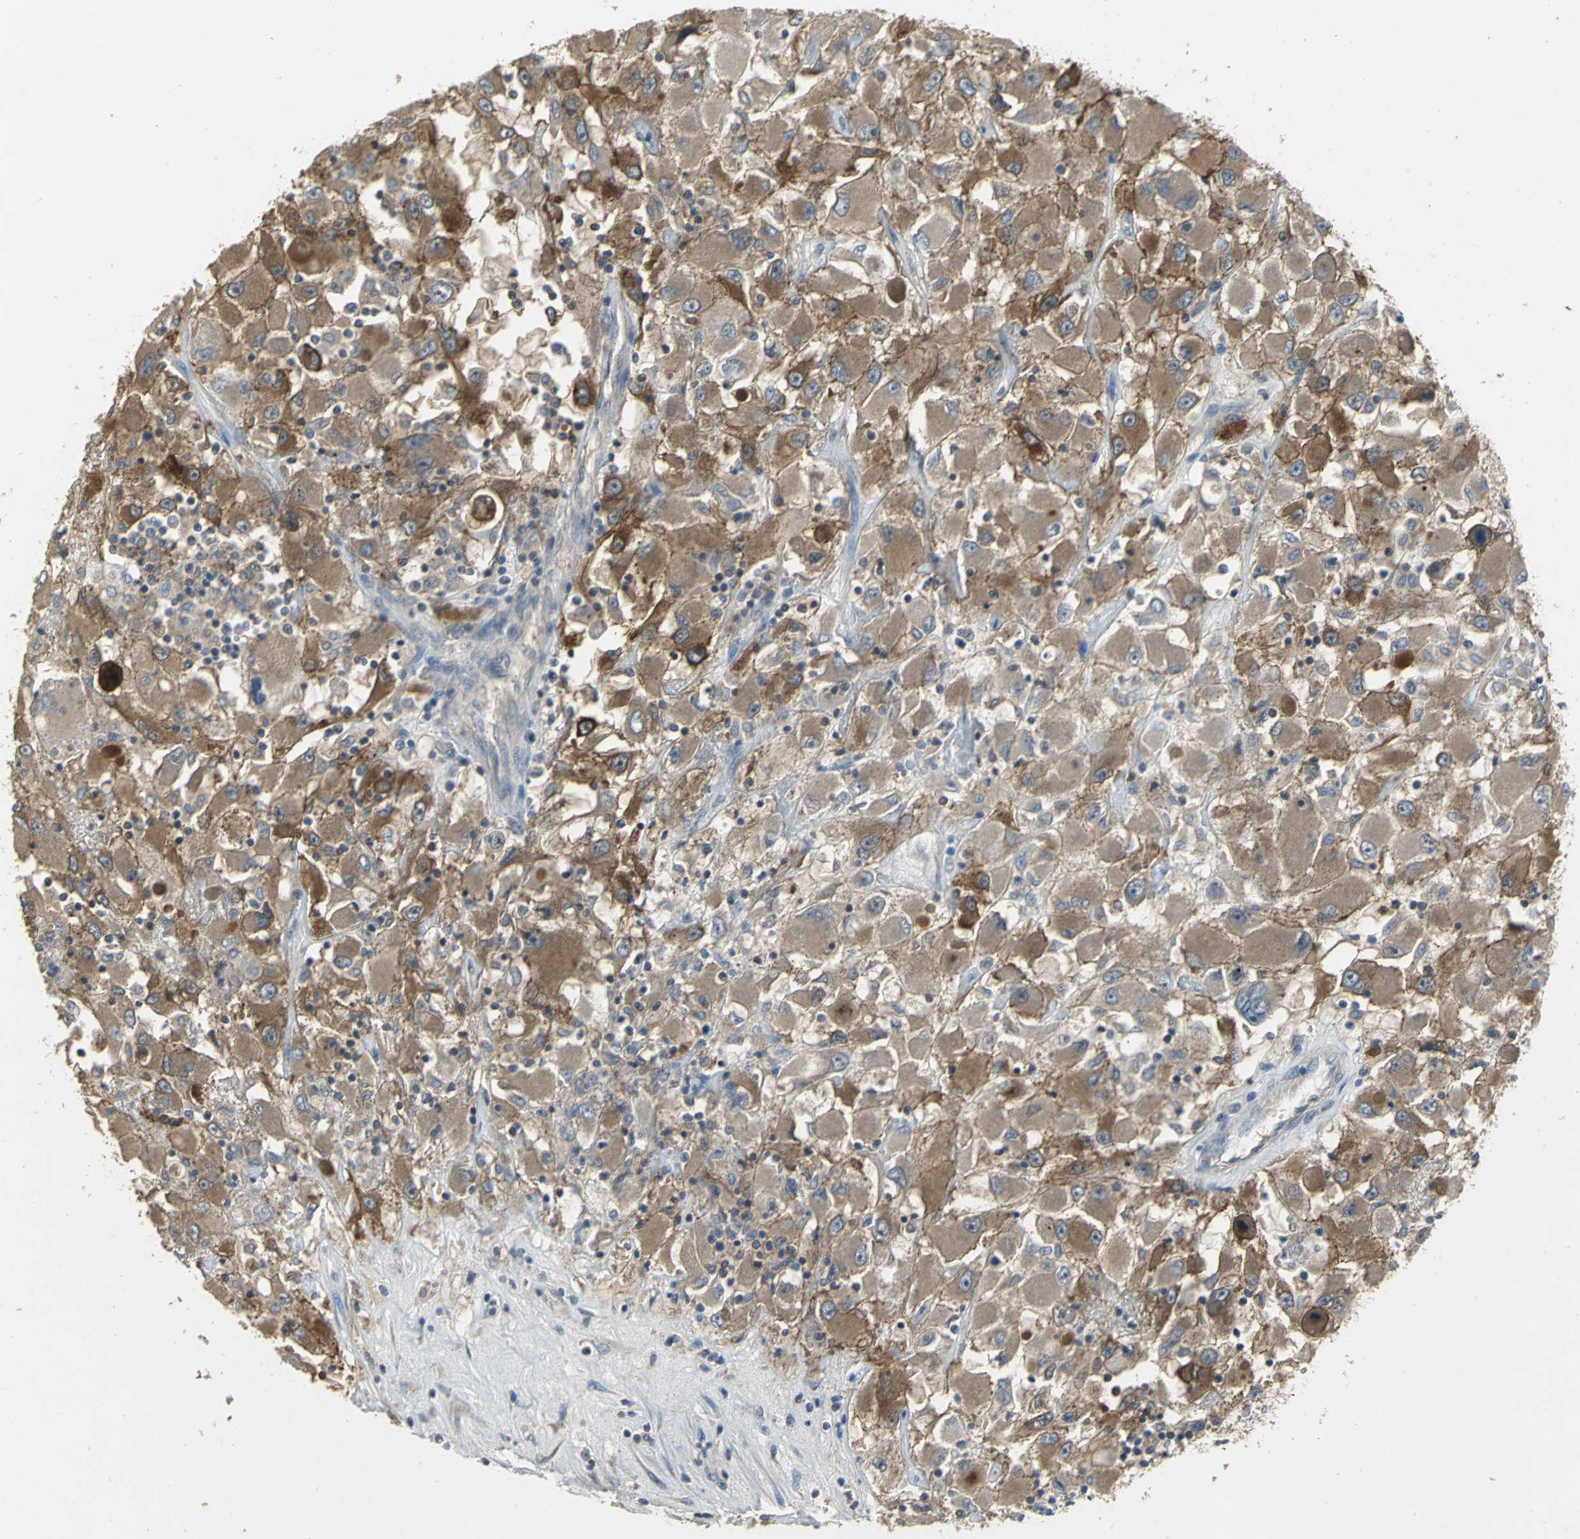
{"staining": {"intensity": "moderate", "quantity": ">75%", "location": "cytoplasmic/membranous"}, "tissue": "renal cancer", "cell_type": "Tumor cells", "image_type": "cancer", "snomed": [{"axis": "morphology", "description": "Adenocarcinoma, NOS"}, {"axis": "topography", "description": "Kidney"}], "caption": "This is a micrograph of IHC staining of renal cancer (adenocarcinoma), which shows moderate positivity in the cytoplasmic/membranous of tumor cells.", "gene": "MET", "patient": {"sex": "female", "age": 52}}